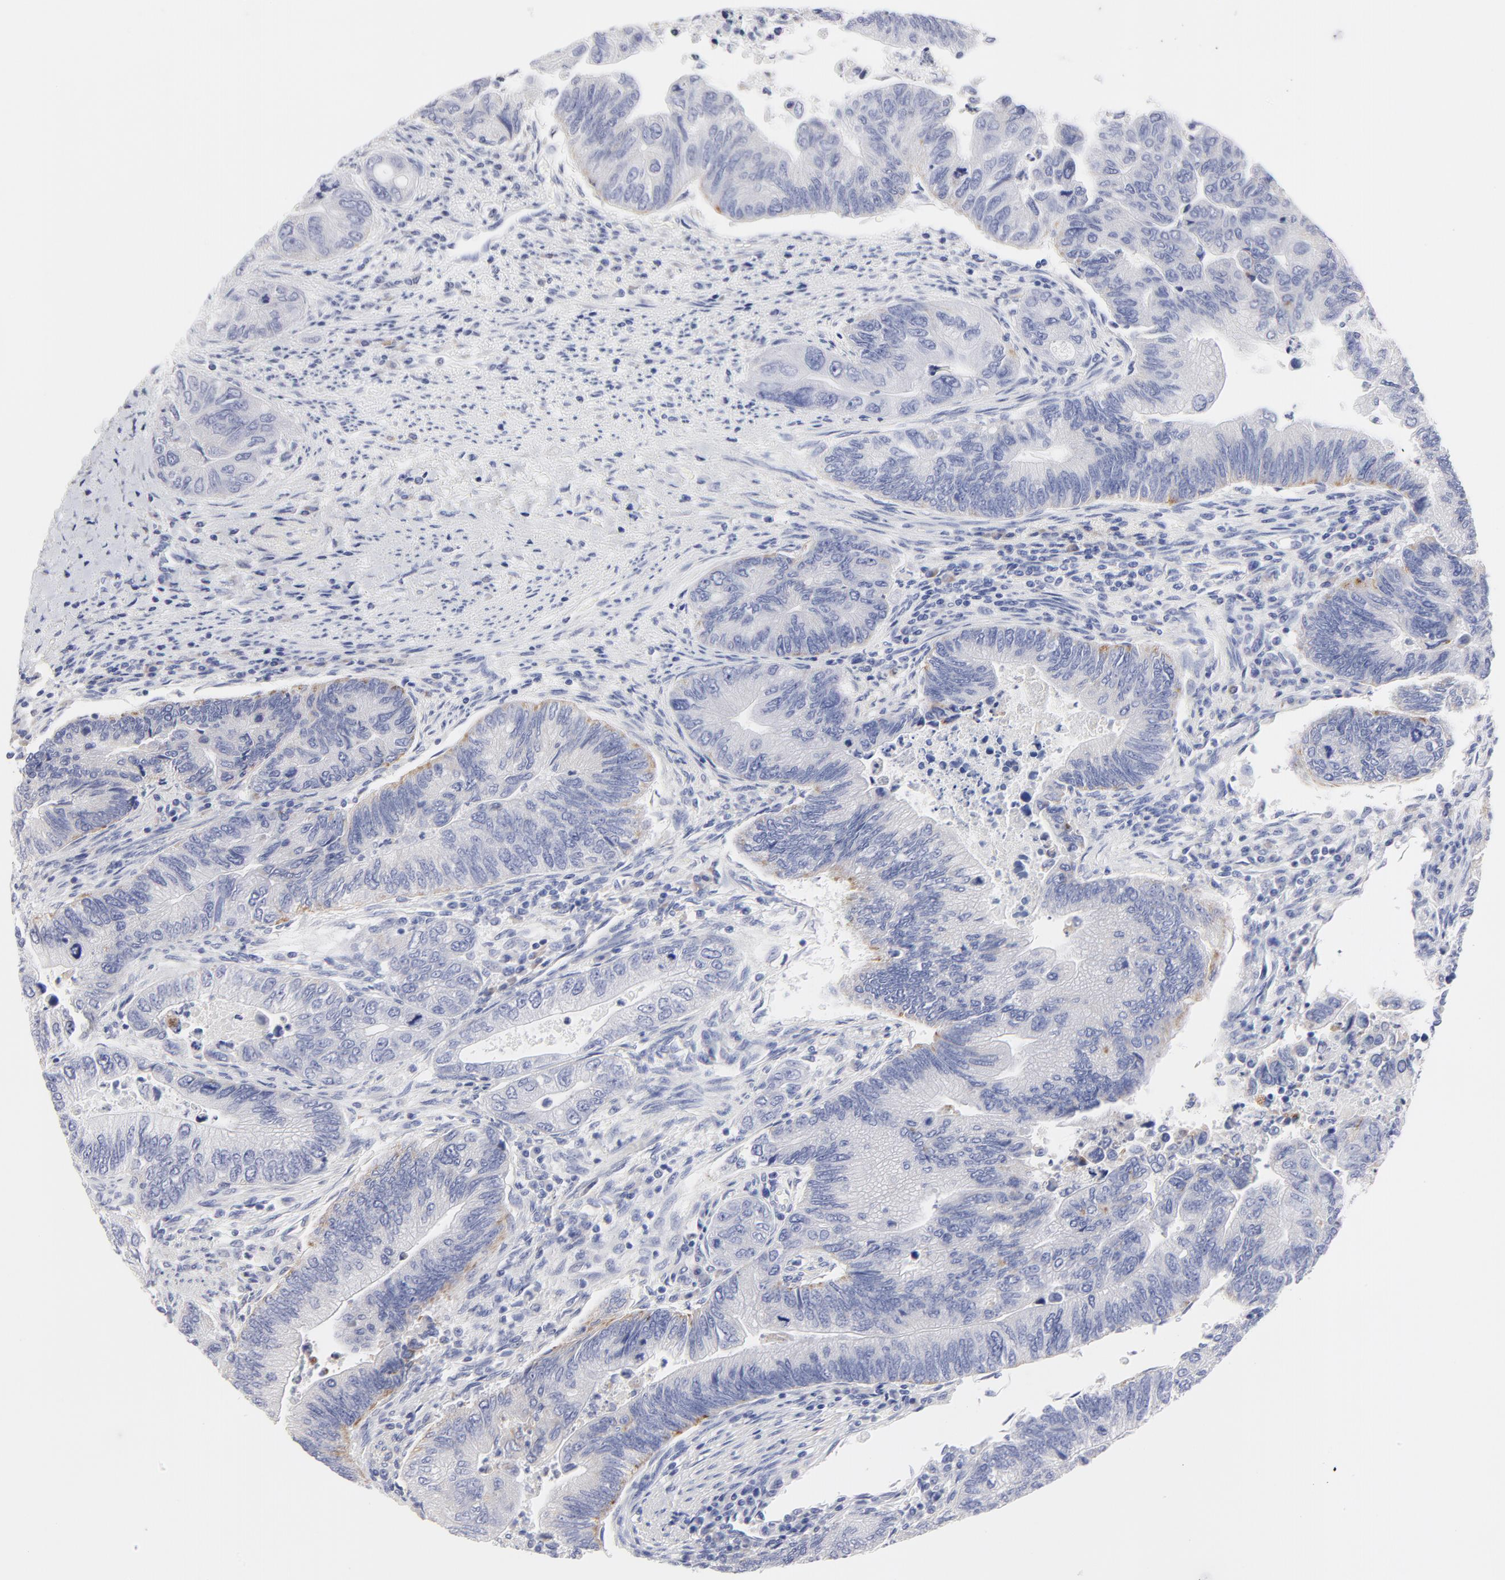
{"staining": {"intensity": "negative", "quantity": "none", "location": "none"}, "tissue": "colorectal cancer", "cell_type": "Tumor cells", "image_type": "cancer", "snomed": [{"axis": "morphology", "description": "Adenocarcinoma, NOS"}, {"axis": "topography", "description": "Colon"}], "caption": "The photomicrograph demonstrates no significant positivity in tumor cells of colorectal cancer (adenocarcinoma).", "gene": "DUSP9", "patient": {"sex": "female", "age": 11}}